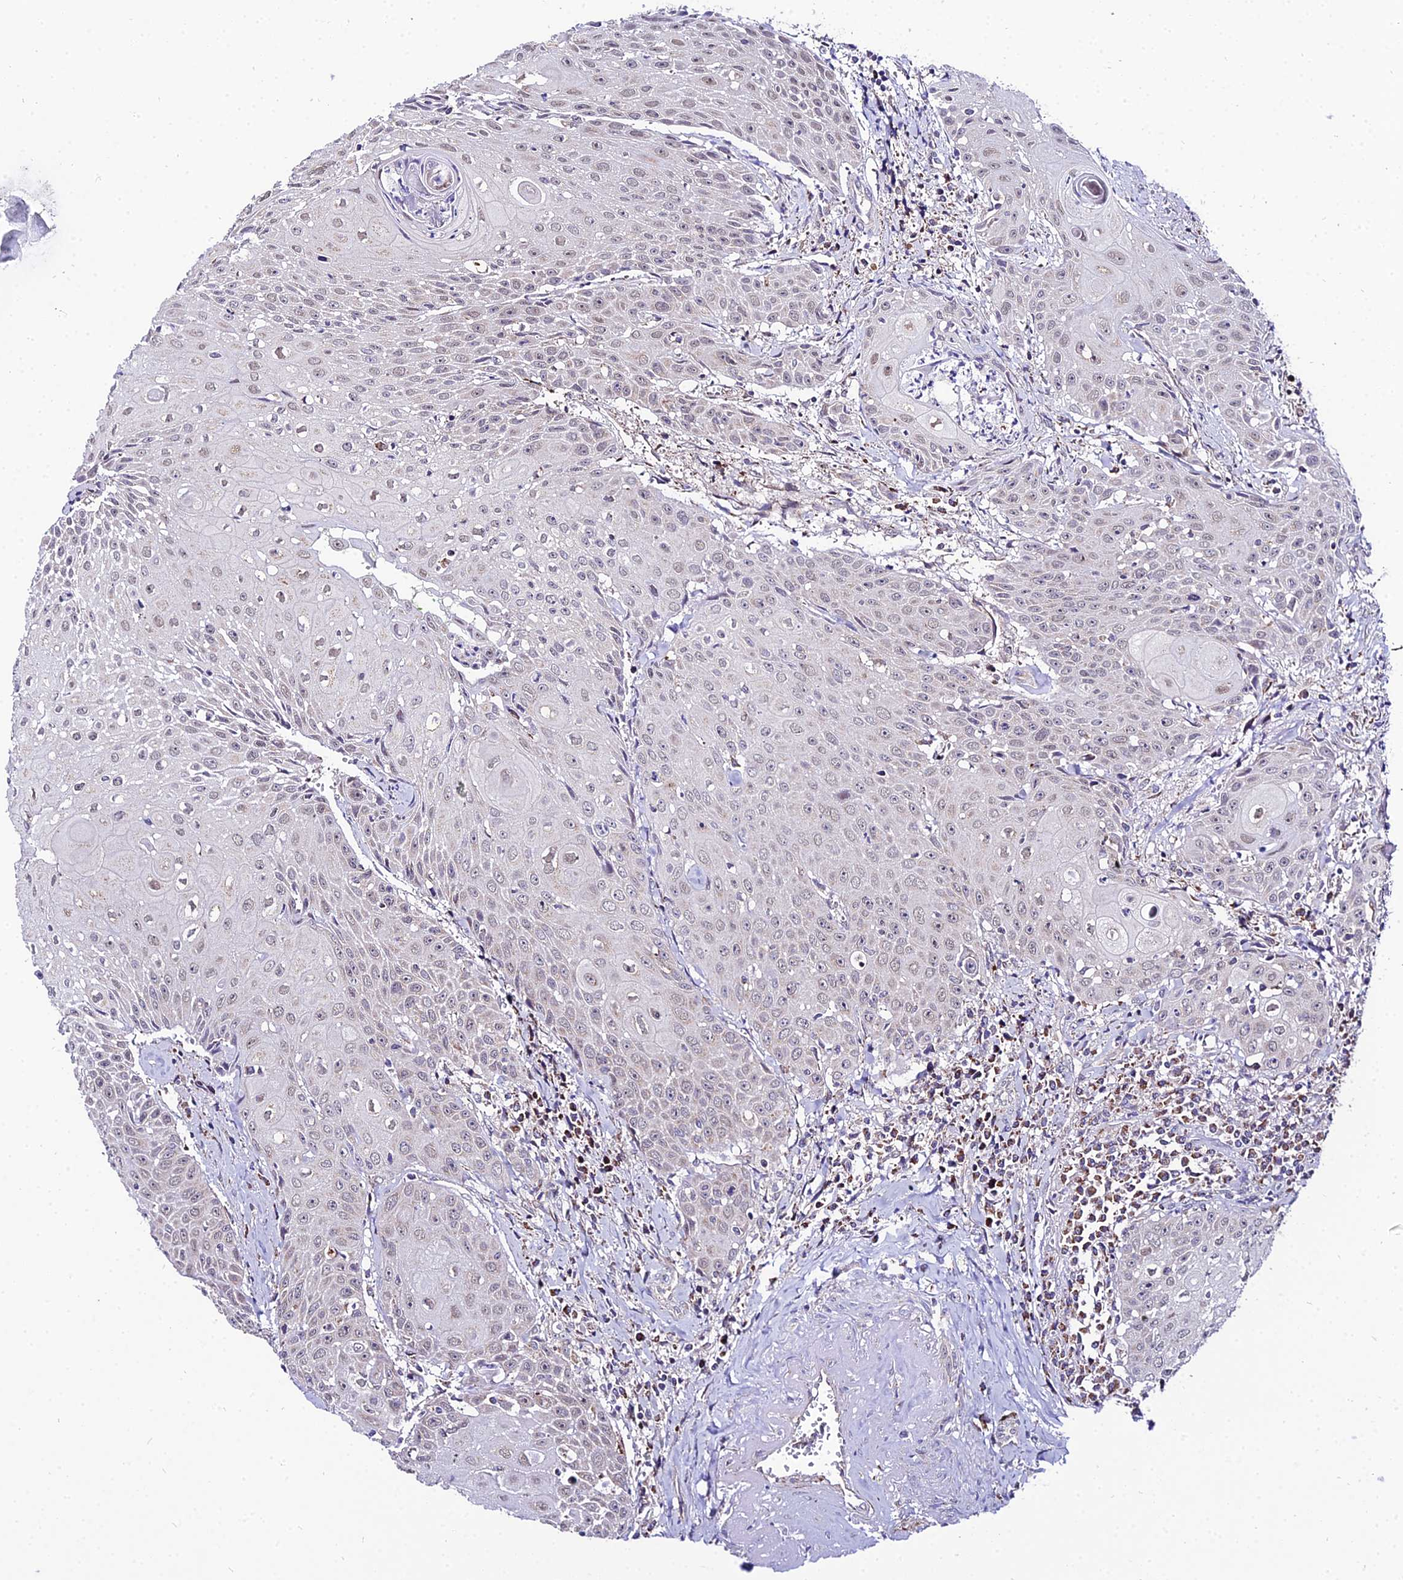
{"staining": {"intensity": "weak", "quantity": "<25%", "location": "nuclear"}, "tissue": "head and neck cancer", "cell_type": "Tumor cells", "image_type": "cancer", "snomed": [{"axis": "morphology", "description": "Squamous cell carcinoma, NOS"}, {"axis": "topography", "description": "Oral tissue"}, {"axis": "topography", "description": "Head-Neck"}], "caption": "IHC of head and neck cancer reveals no staining in tumor cells.", "gene": "PSMD2", "patient": {"sex": "female", "age": 82}}